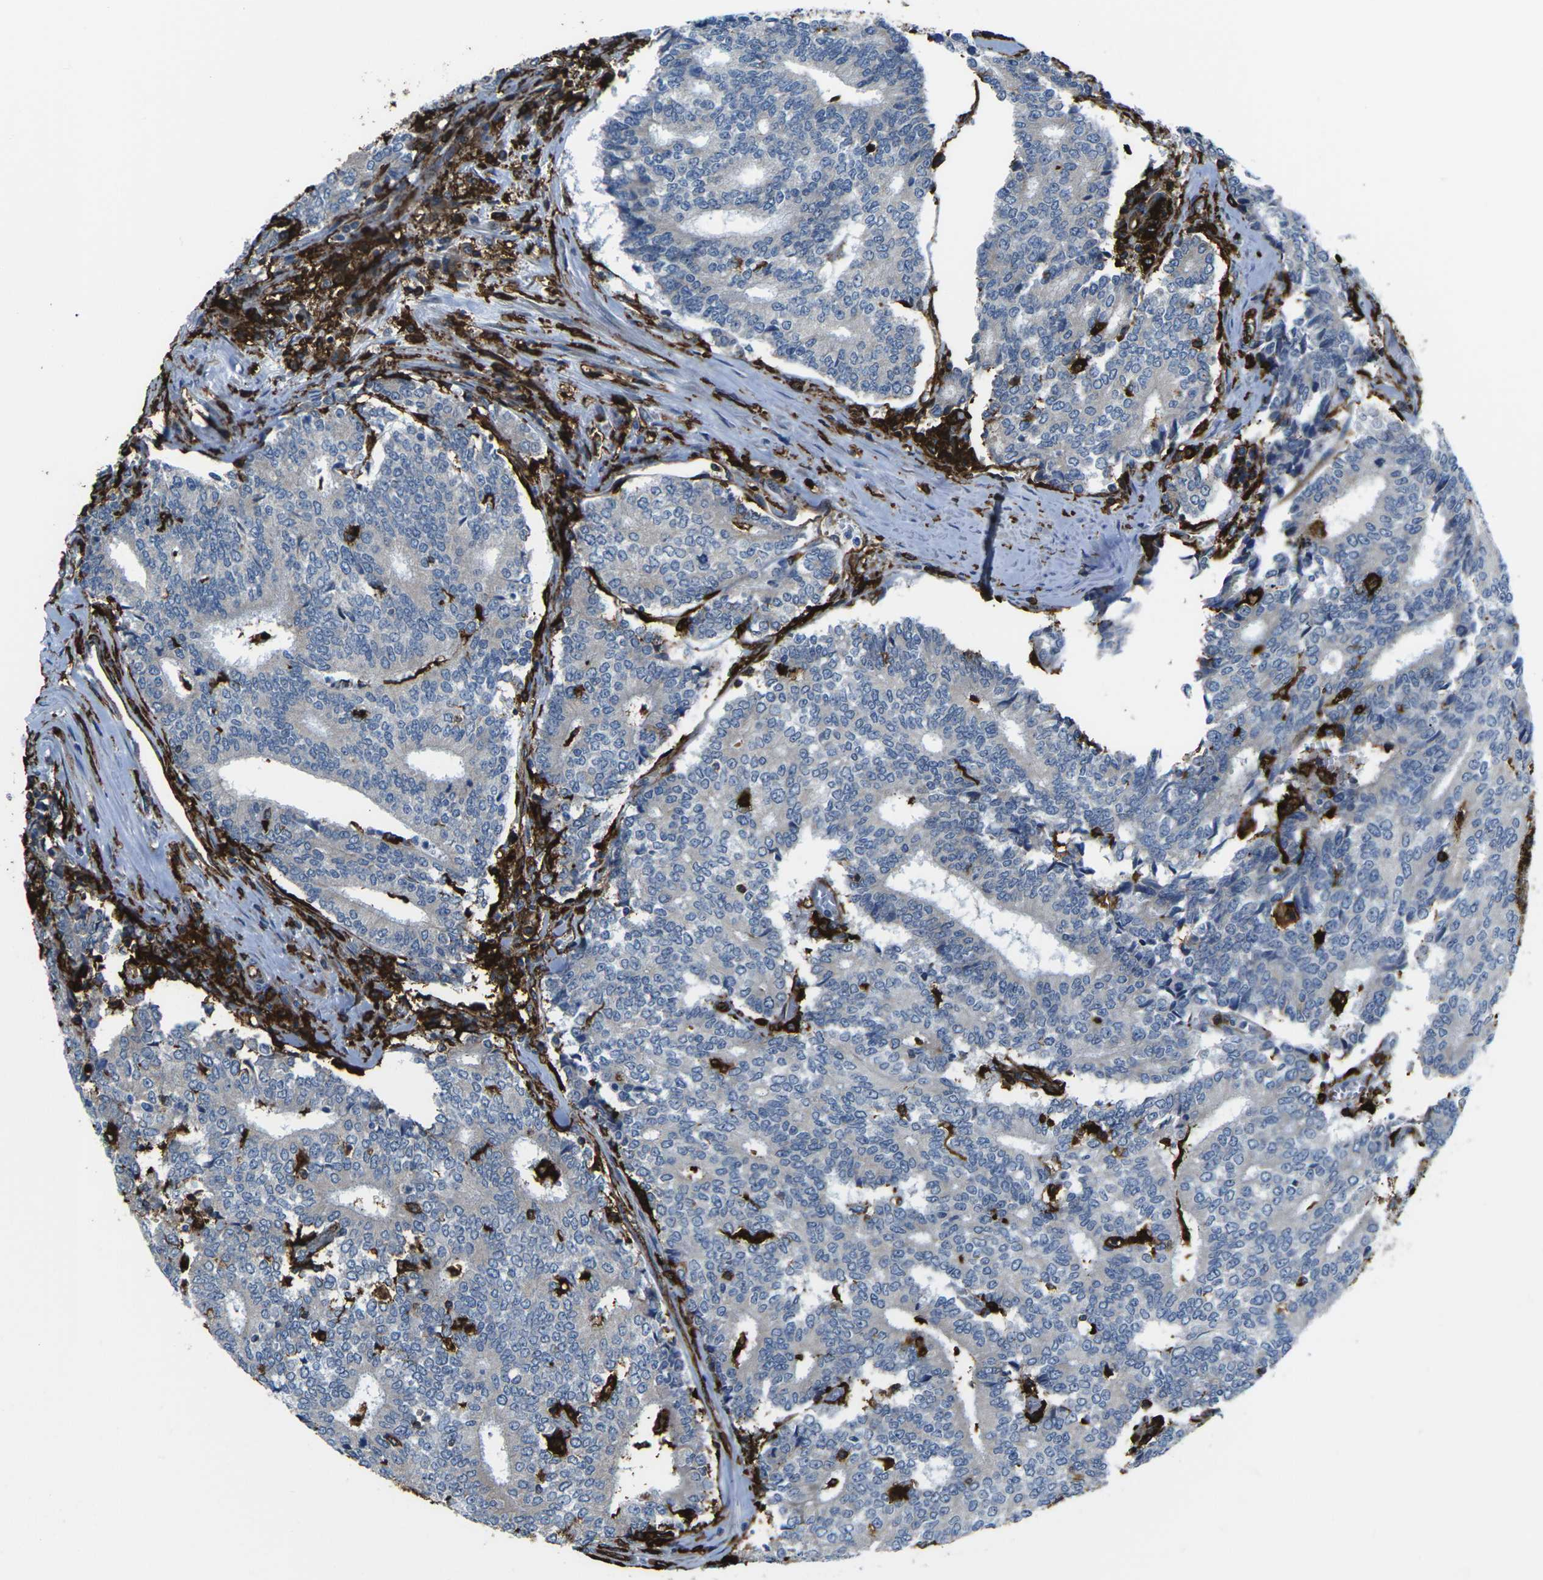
{"staining": {"intensity": "negative", "quantity": "none", "location": "none"}, "tissue": "prostate cancer", "cell_type": "Tumor cells", "image_type": "cancer", "snomed": [{"axis": "morphology", "description": "Normal tissue, NOS"}, {"axis": "morphology", "description": "Adenocarcinoma, High grade"}, {"axis": "topography", "description": "Prostate"}, {"axis": "topography", "description": "Seminal veicle"}], "caption": "Adenocarcinoma (high-grade) (prostate) stained for a protein using IHC reveals no staining tumor cells.", "gene": "PTPN1", "patient": {"sex": "male", "age": 55}}